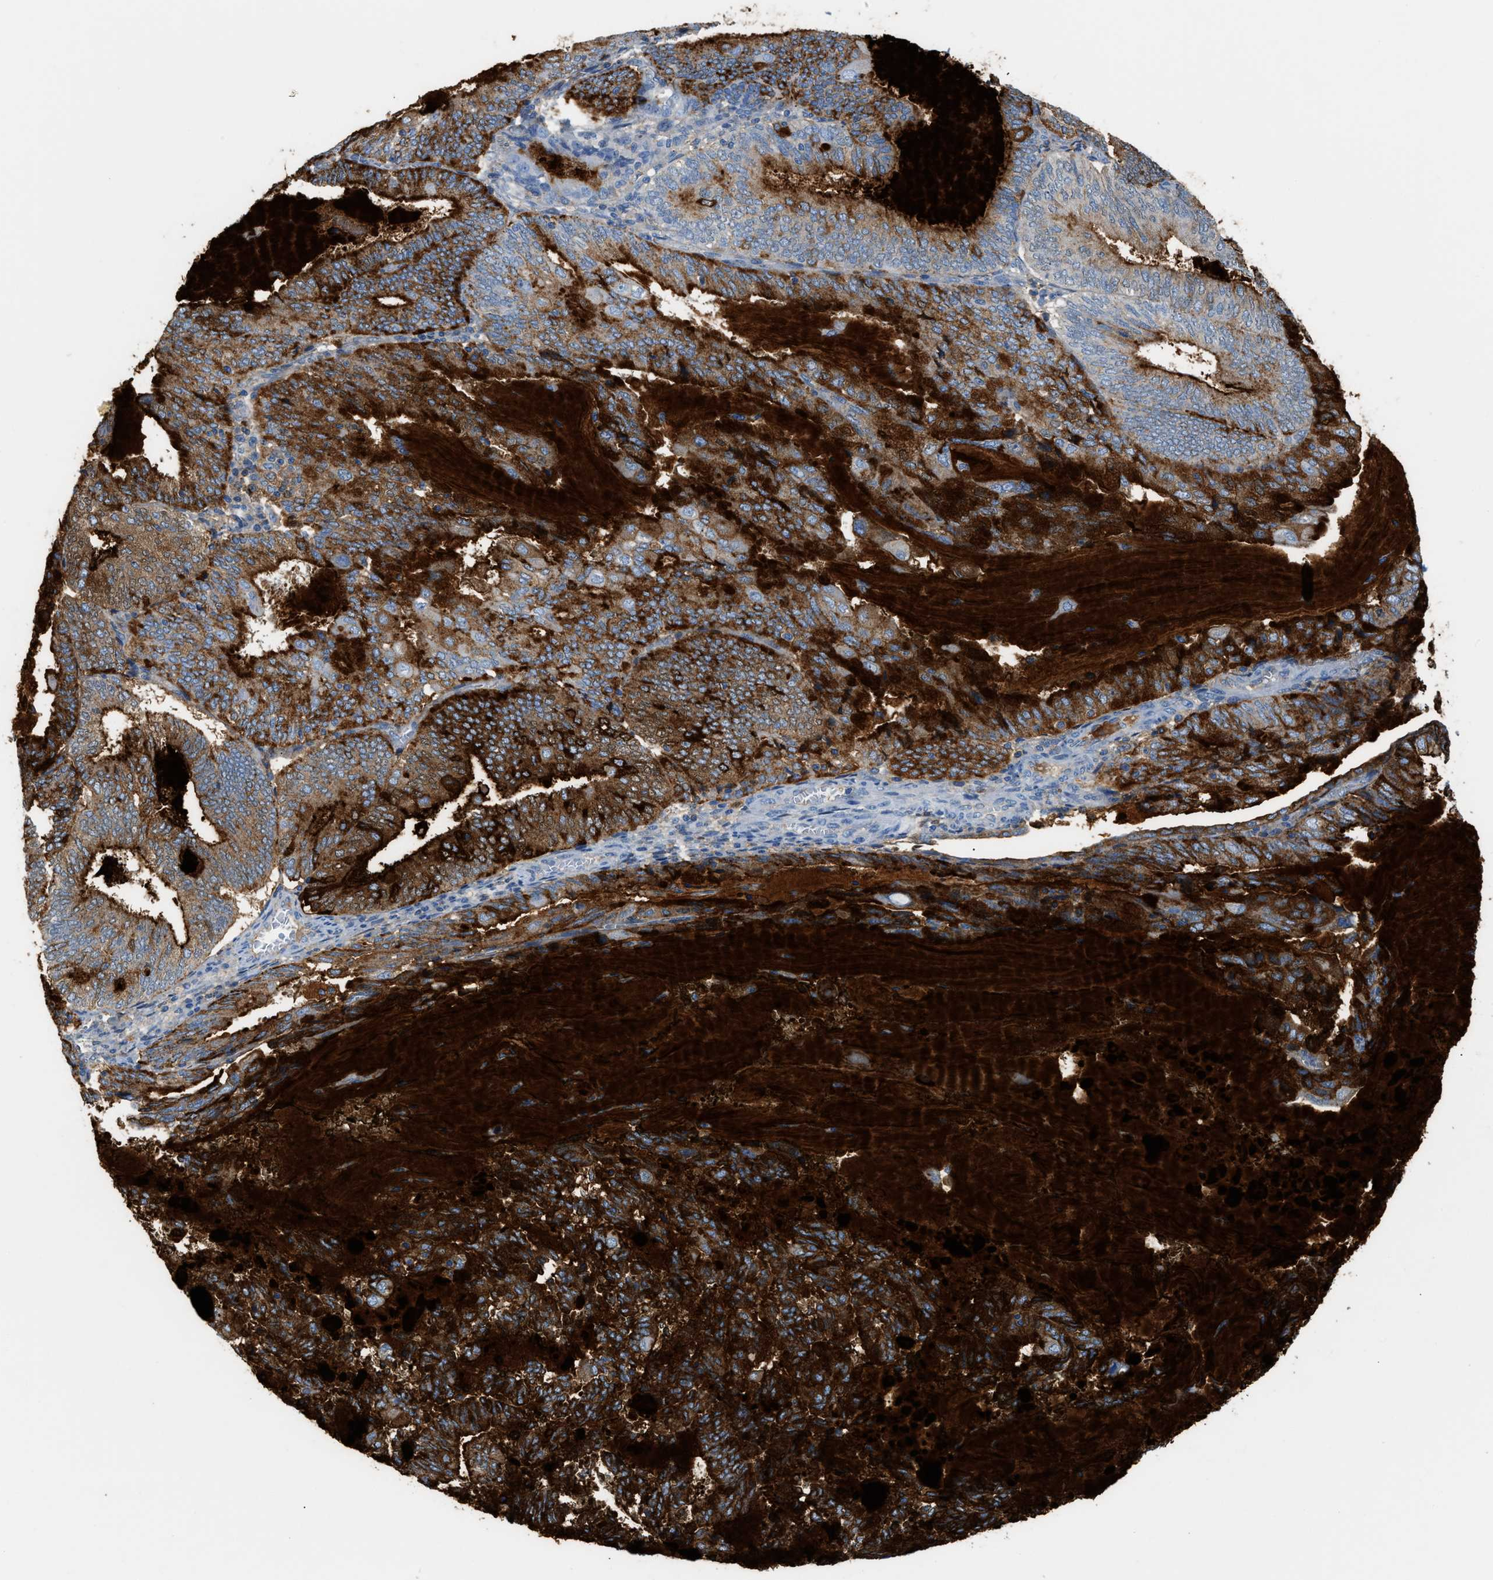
{"staining": {"intensity": "strong", "quantity": ">75%", "location": "cytoplasmic/membranous"}, "tissue": "endometrial cancer", "cell_type": "Tumor cells", "image_type": "cancer", "snomed": [{"axis": "morphology", "description": "Adenocarcinoma, NOS"}, {"axis": "topography", "description": "Endometrium"}], "caption": "Human endometrial adenocarcinoma stained for a protein (brown) reveals strong cytoplasmic/membranous positive expression in about >75% of tumor cells.", "gene": "CFI", "patient": {"sex": "female", "age": 81}}